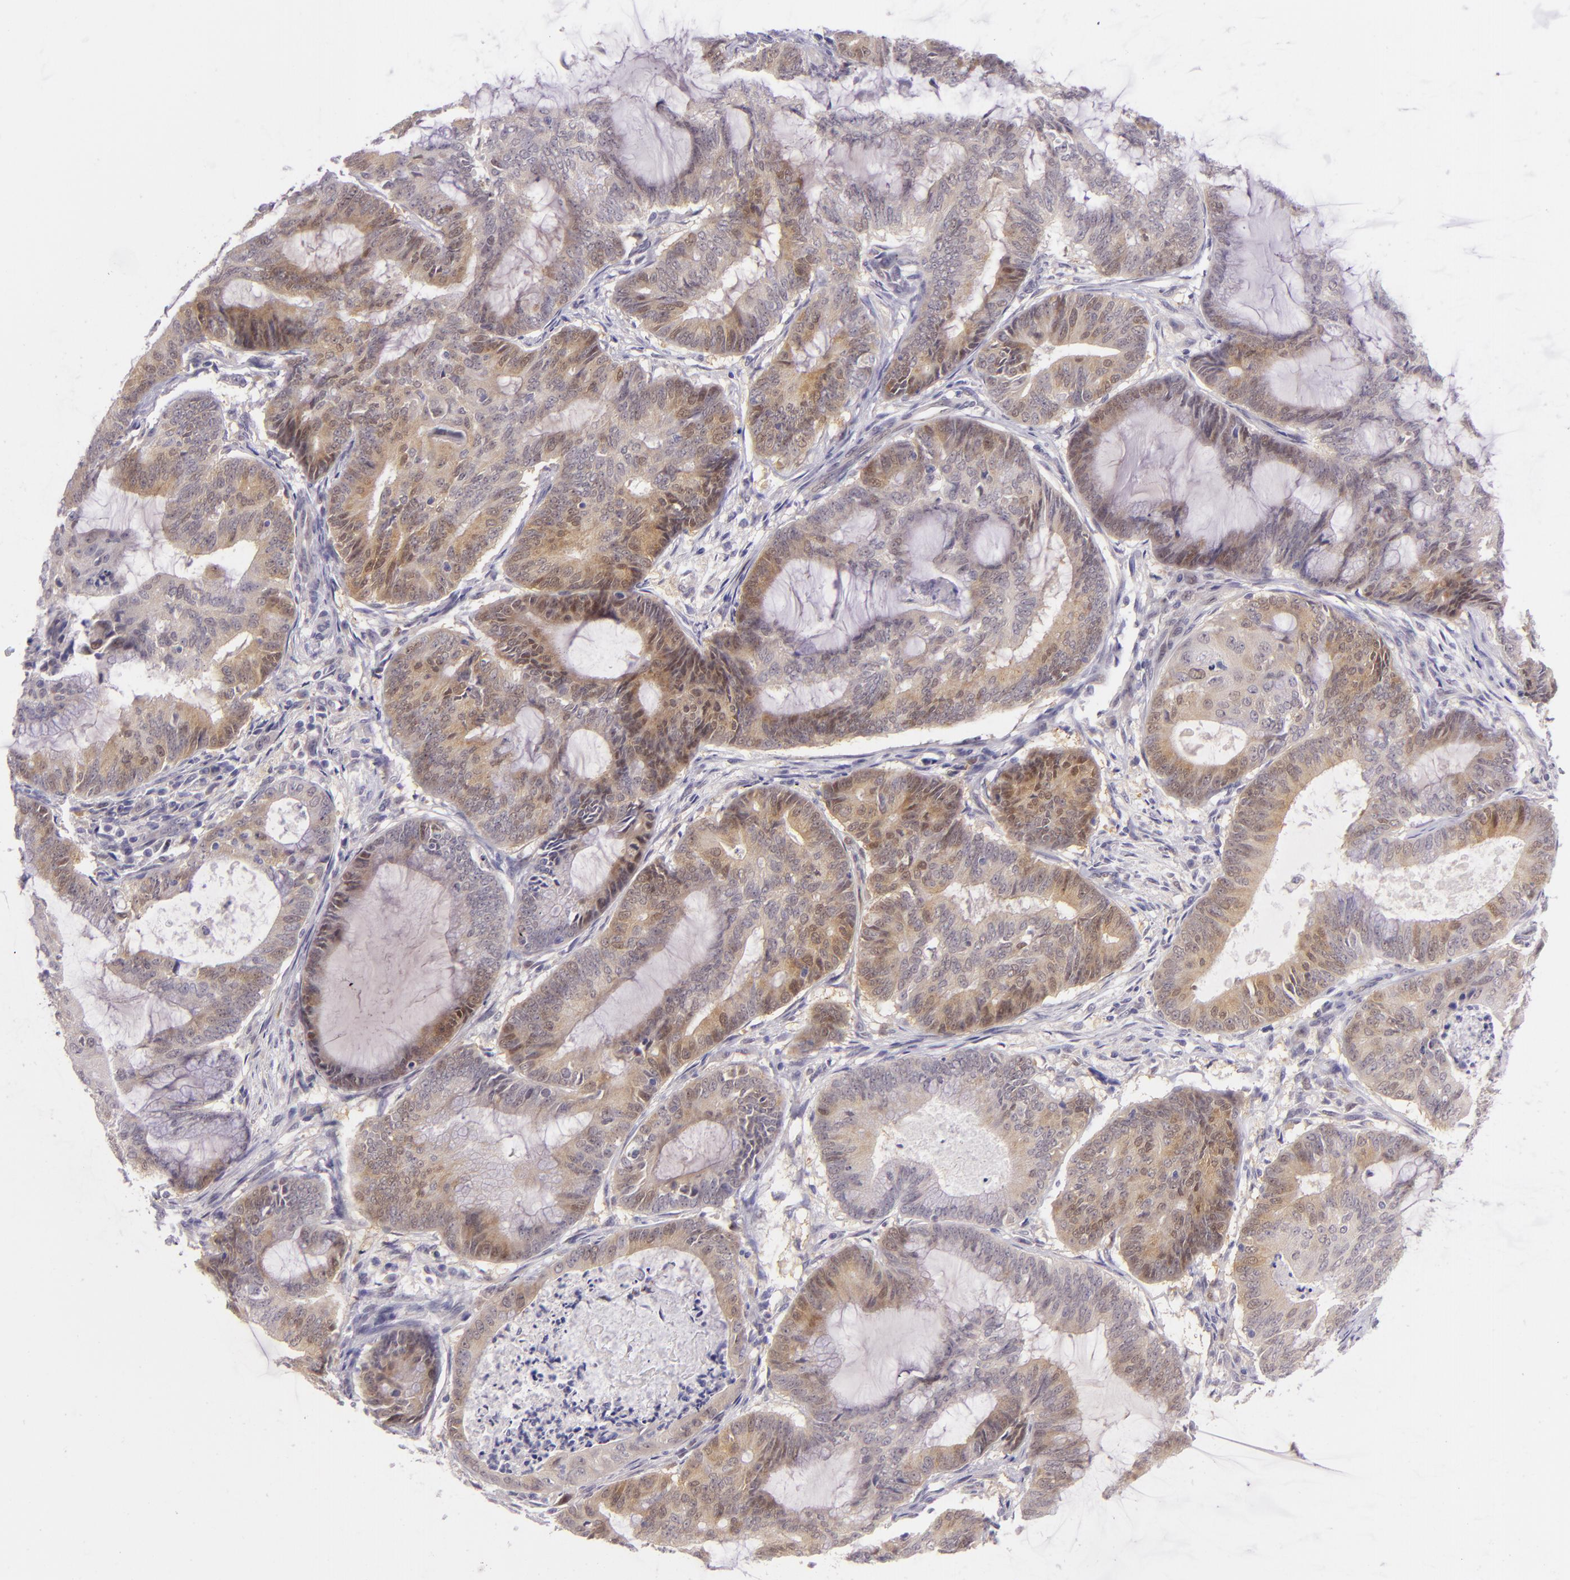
{"staining": {"intensity": "moderate", "quantity": "25%-75%", "location": "cytoplasmic/membranous,nuclear"}, "tissue": "endometrial cancer", "cell_type": "Tumor cells", "image_type": "cancer", "snomed": [{"axis": "morphology", "description": "Adenocarcinoma, NOS"}, {"axis": "topography", "description": "Endometrium"}], "caption": "Endometrial cancer (adenocarcinoma) stained for a protein shows moderate cytoplasmic/membranous and nuclear positivity in tumor cells. (IHC, brightfield microscopy, high magnification).", "gene": "CSE1L", "patient": {"sex": "female", "age": 63}}